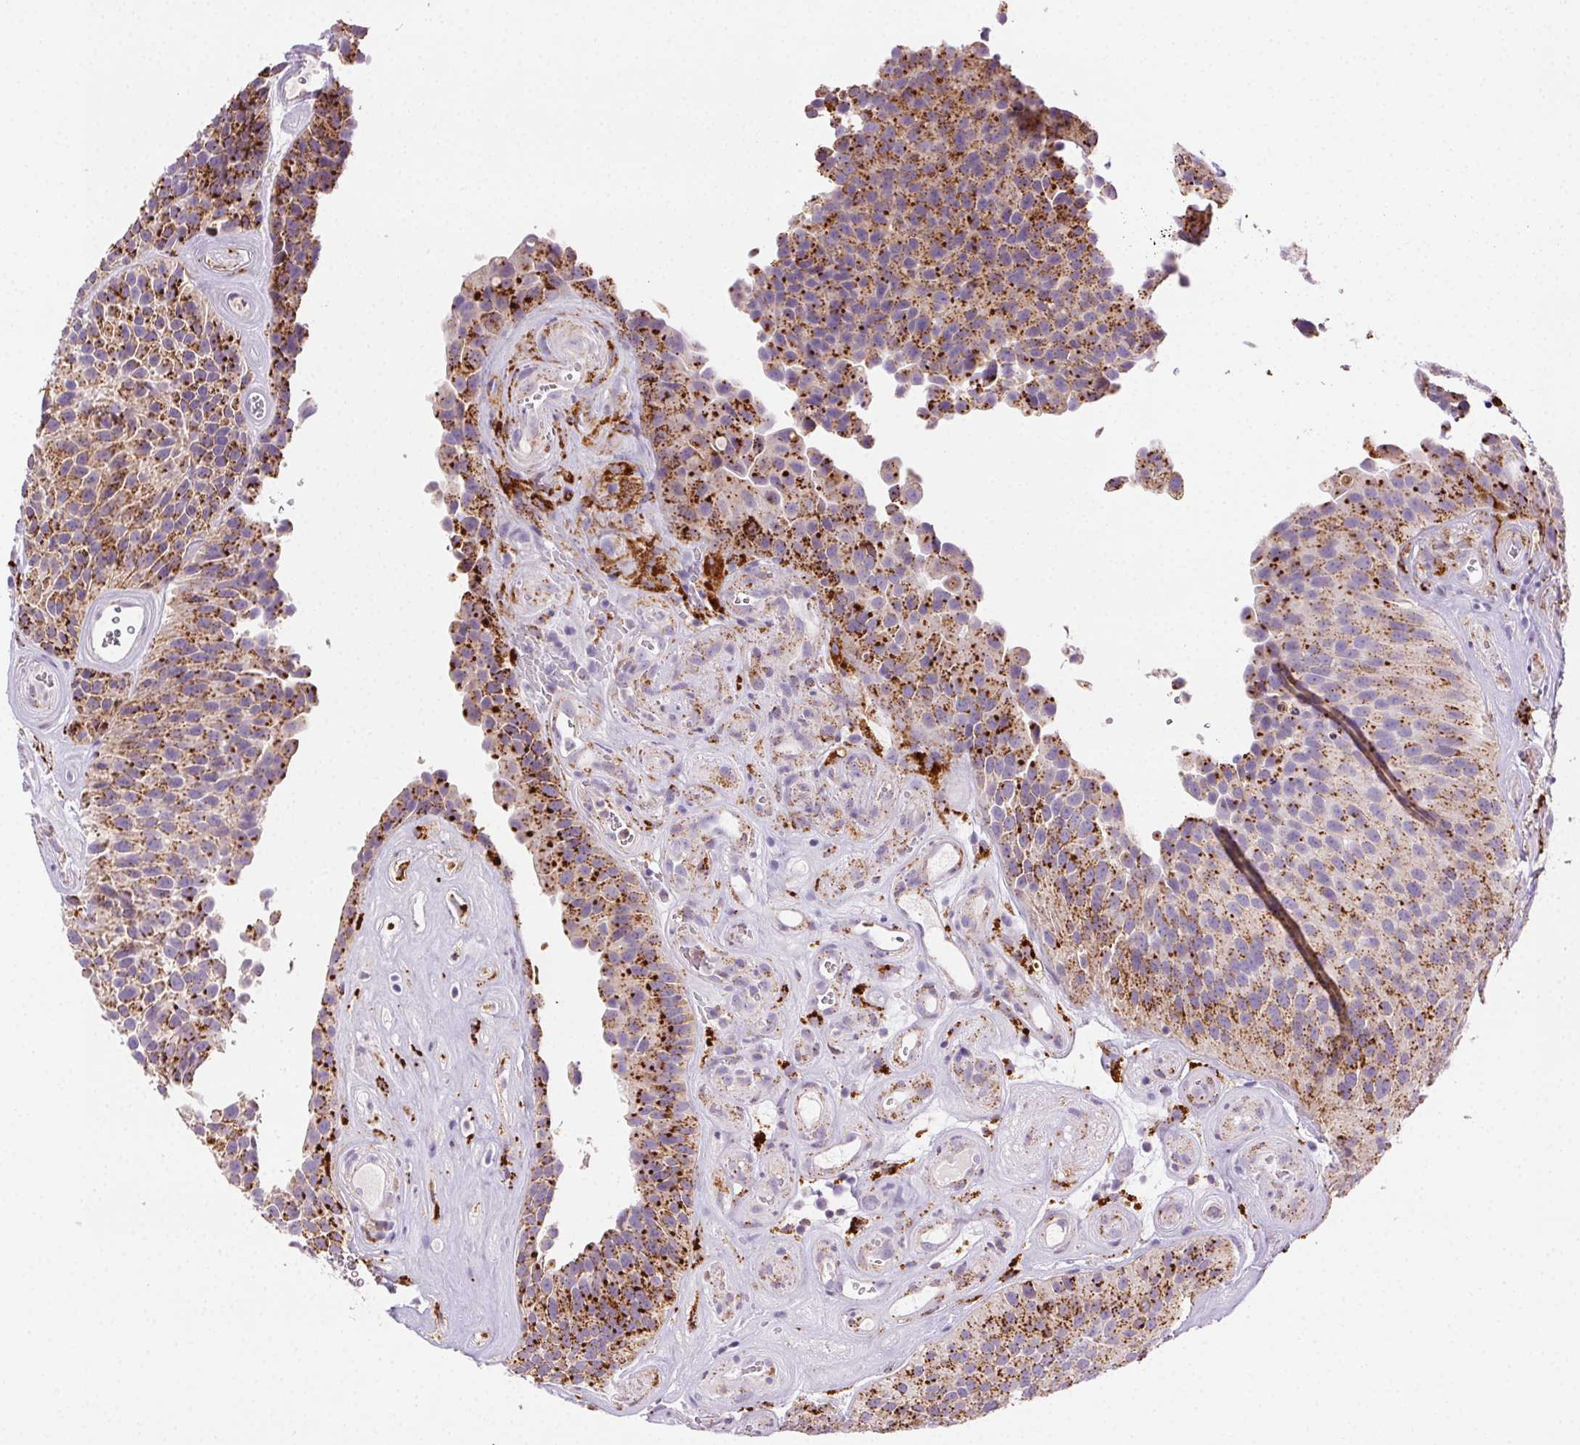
{"staining": {"intensity": "moderate", "quantity": ">75%", "location": "cytoplasmic/membranous"}, "tissue": "urothelial cancer", "cell_type": "Tumor cells", "image_type": "cancer", "snomed": [{"axis": "morphology", "description": "Urothelial carcinoma, Low grade"}, {"axis": "topography", "description": "Urinary bladder"}], "caption": "Immunohistochemical staining of low-grade urothelial carcinoma reveals moderate cytoplasmic/membranous protein expression in about >75% of tumor cells. (DAB = brown stain, brightfield microscopy at high magnification).", "gene": "SCPEP1", "patient": {"sex": "male", "age": 76}}